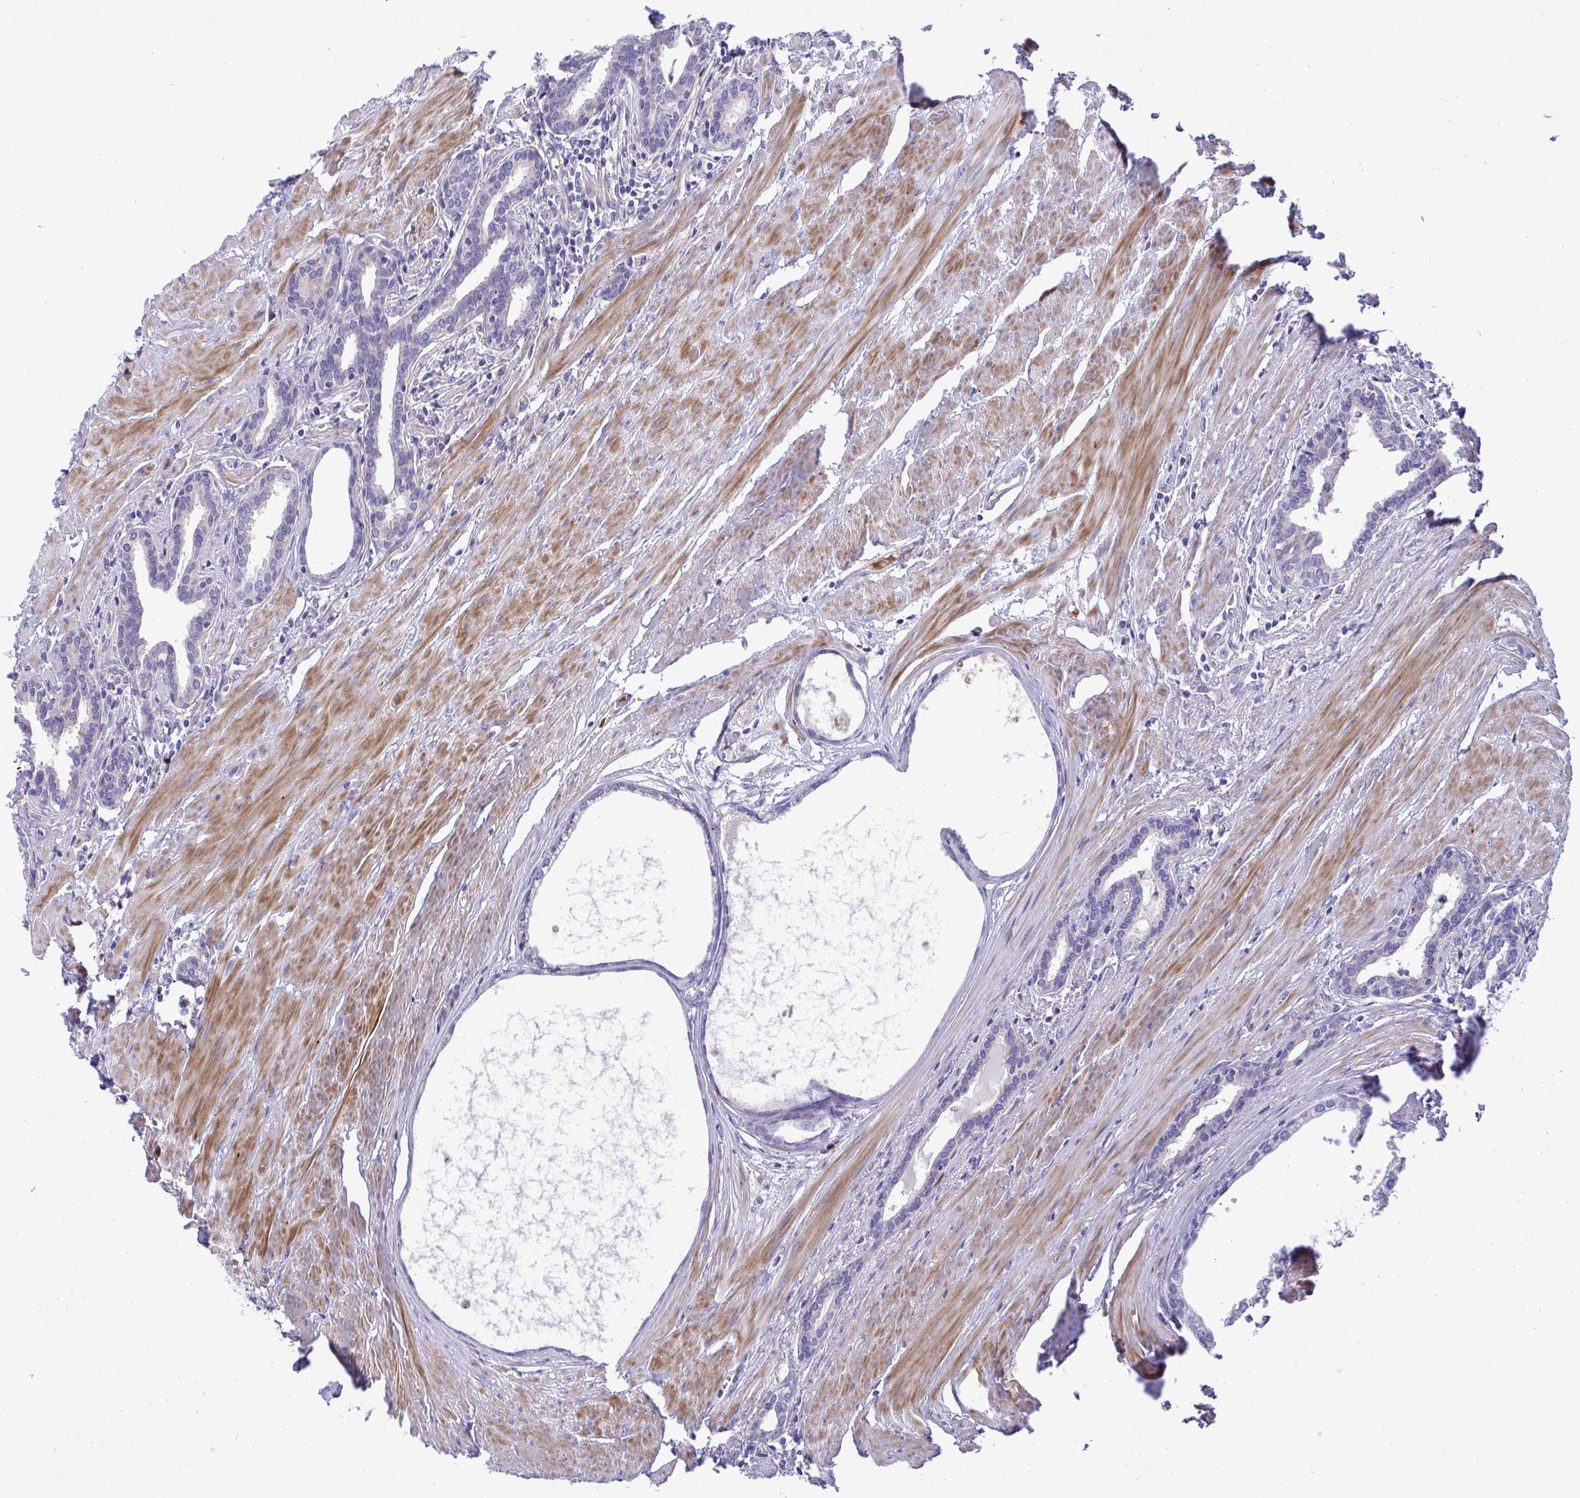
{"staining": {"intensity": "negative", "quantity": "none", "location": "none"}, "tissue": "prostate", "cell_type": "Glandular cells", "image_type": "normal", "snomed": [{"axis": "morphology", "description": "Normal tissue, NOS"}, {"axis": "topography", "description": "Prostate"}, {"axis": "topography", "description": "Peripheral nerve tissue"}], "caption": "Immunohistochemistry histopathology image of normal prostate stained for a protein (brown), which displays no staining in glandular cells. (IHC, brightfield microscopy, high magnification).", "gene": "MRPS16", "patient": {"sex": "male", "age": 55}}